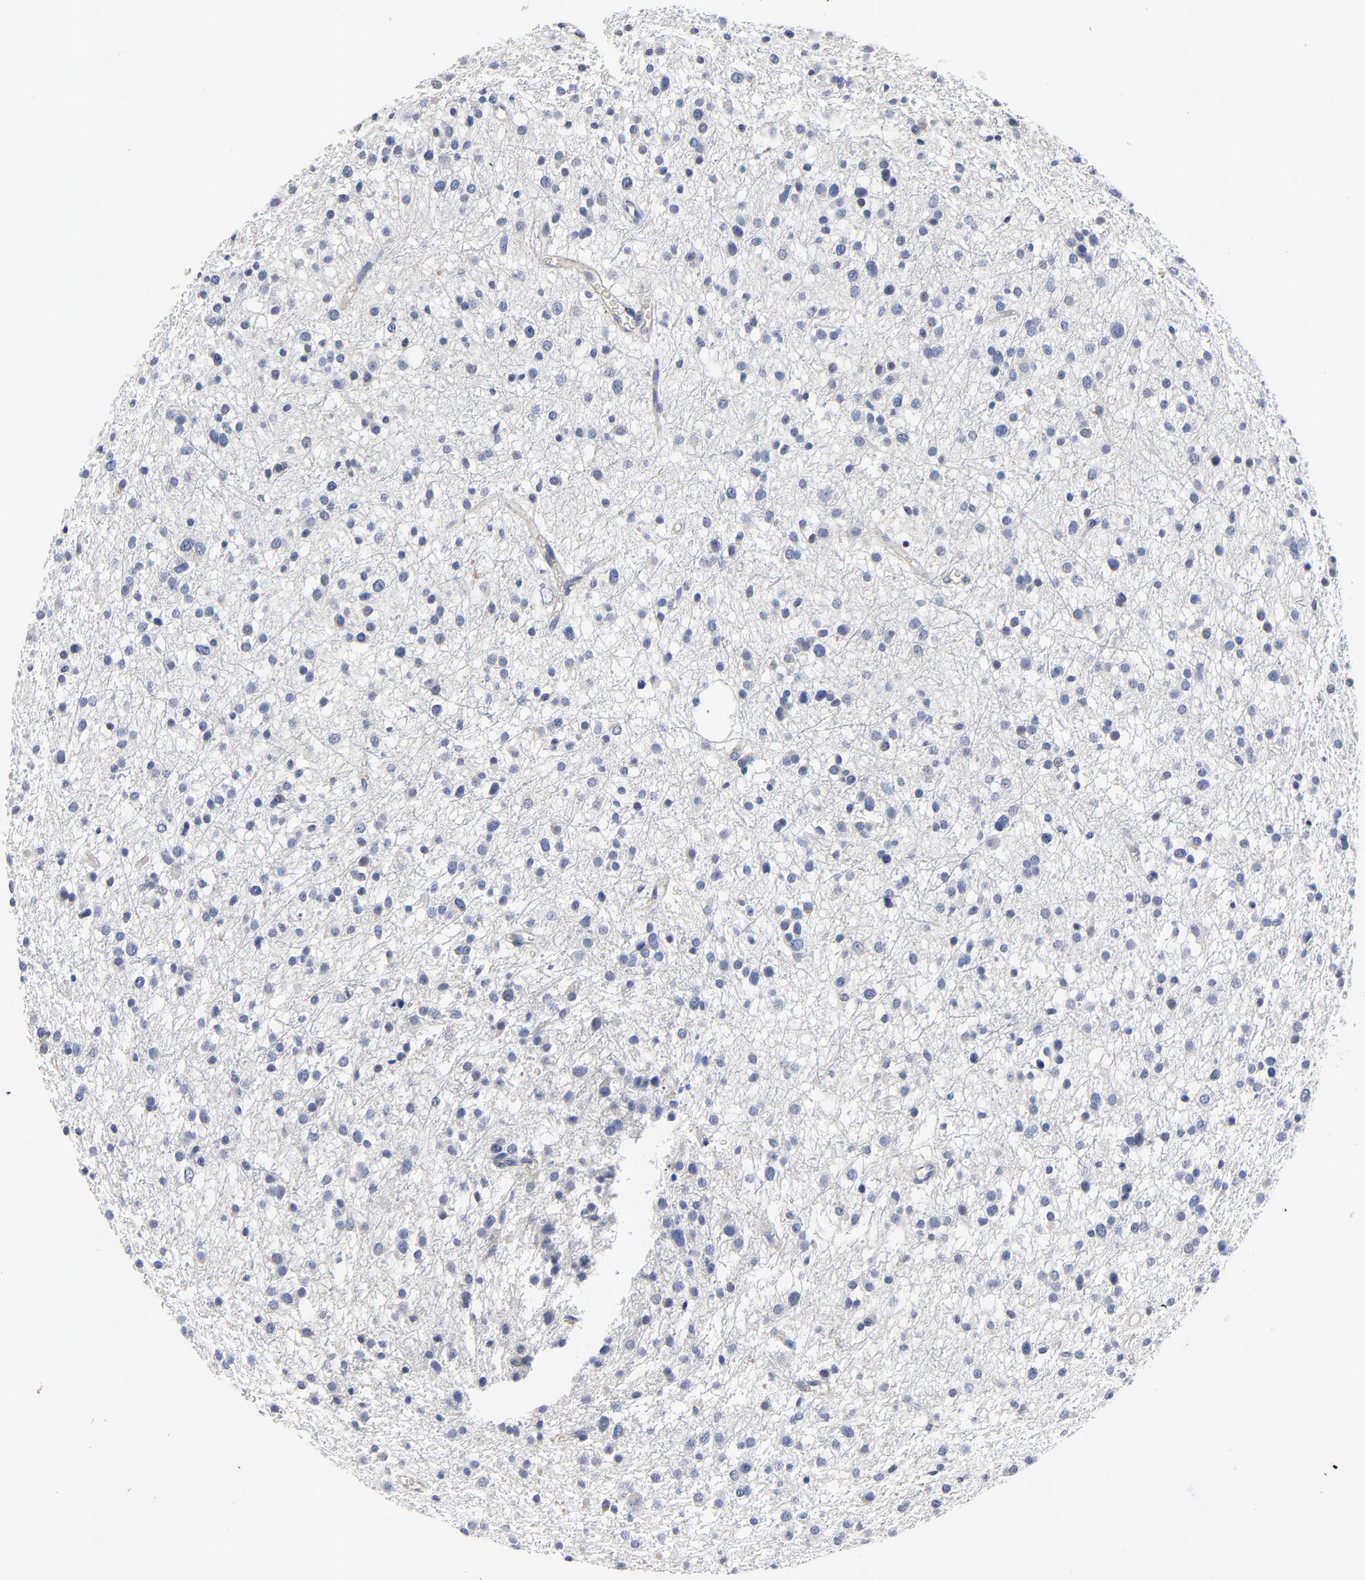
{"staining": {"intensity": "negative", "quantity": "none", "location": "none"}, "tissue": "glioma", "cell_type": "Tumor cells", "image_type": "cancer", "snomed": [{"axis": "morphology", "description": "Glioma, malignant, Low grade"}, {"axis": "topography", "description": "Brain"}], "caption": "The histopathology image shows no staining of tumor cells in glioma.", "gene": "NXF3", "patient": {"sex": "female", "age": 36}}